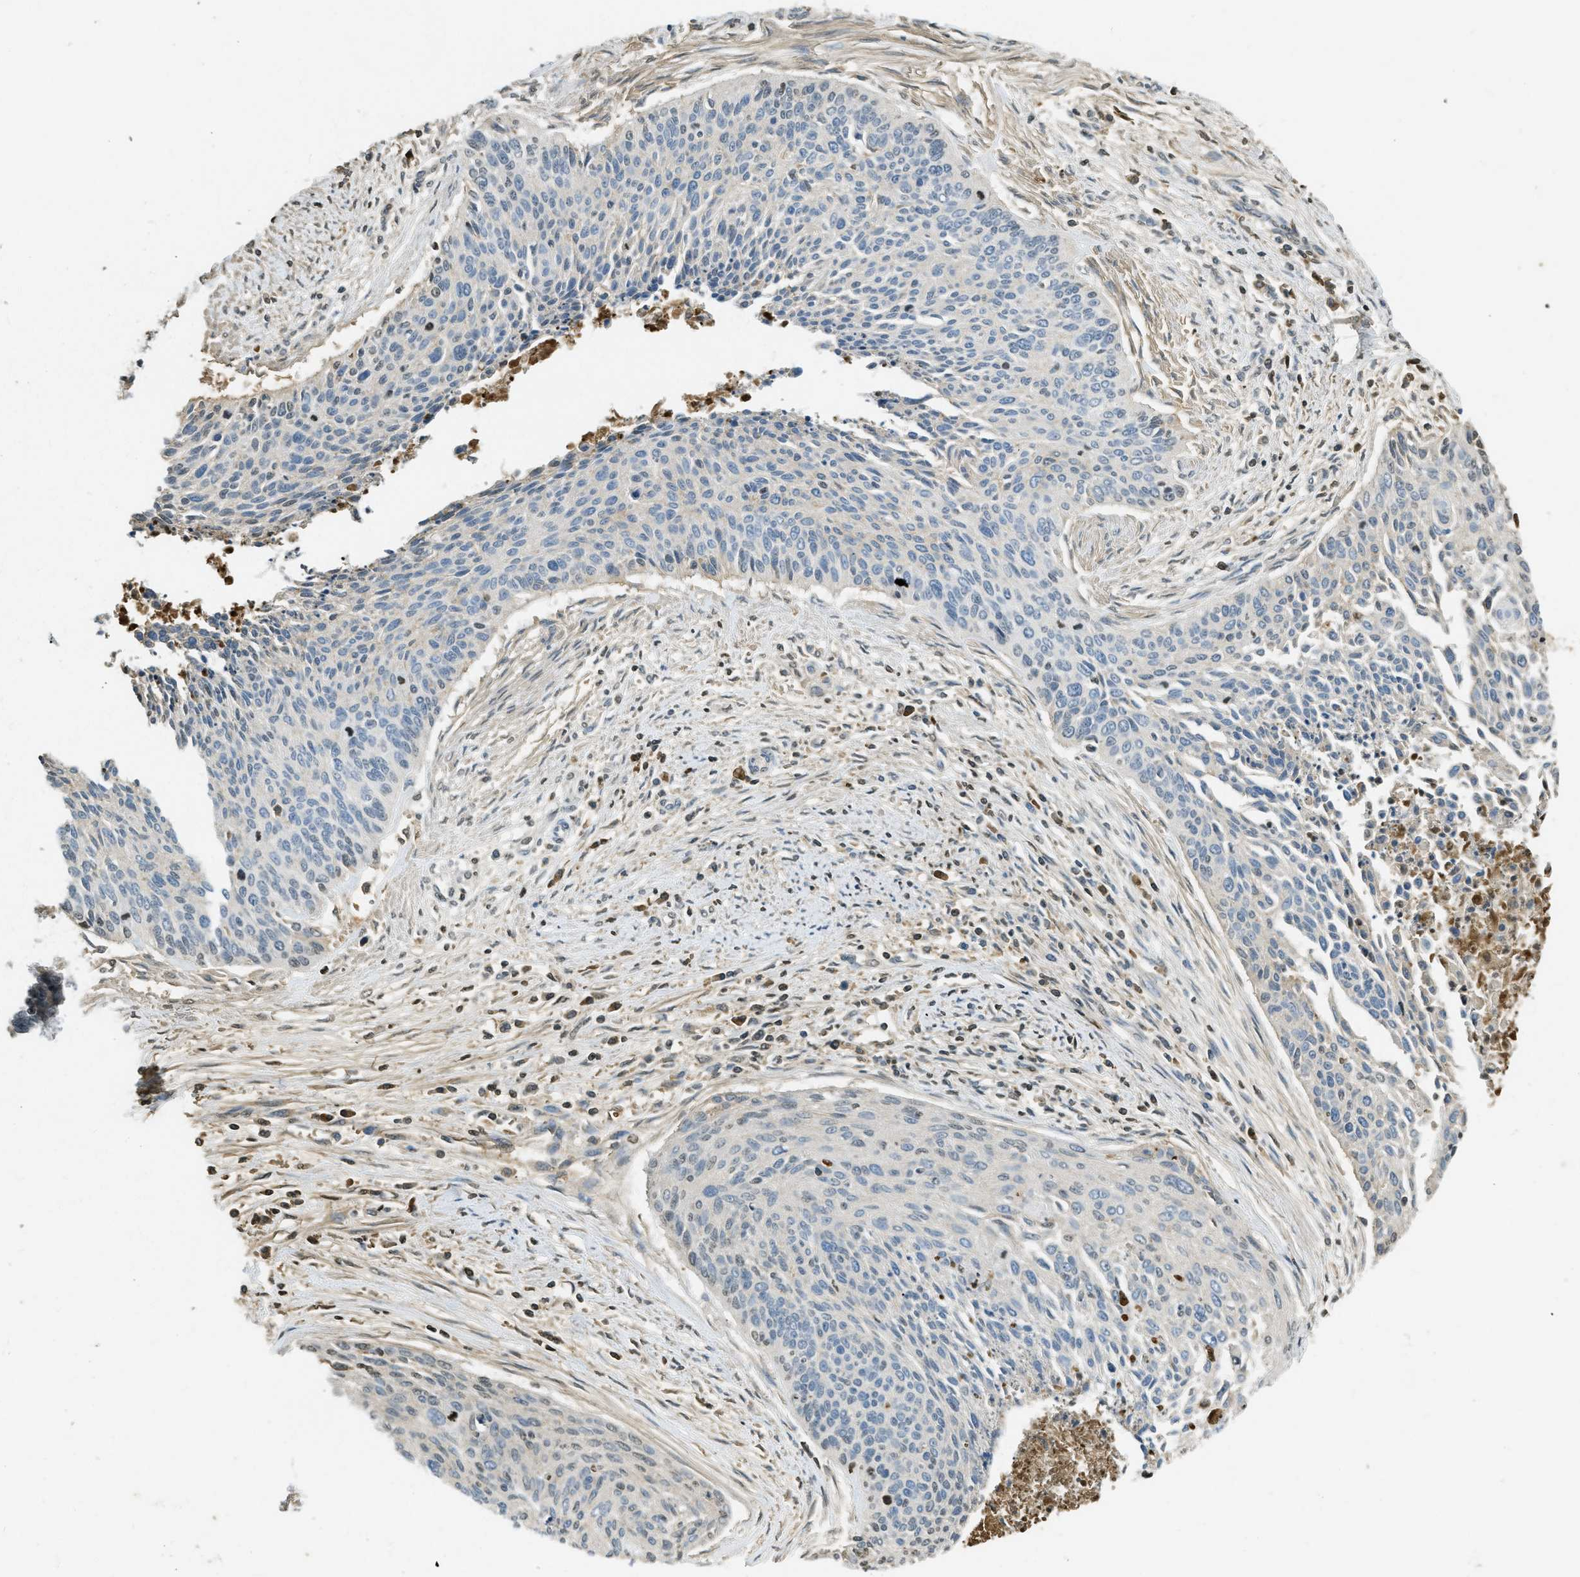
{"staining": {"intensity": "weak", "quantity": "<25%", "location": "nuclear"}, "tissue": "cervical cancer", "cell_type": "Tumor cells", "image_type": "cancer", "snomed": [{"axis": "morphology", "description": "Squamous cell carcinoma, NOS"}, {"axis": "topography", "description": "Cervix"}], "caption": "IHC histopathology image of neoplastic tissue: human cervical squamous cell carcinoma stained with DAB (3,3'-diaminobenzidine) demonstrates no significant protein expression in tumor cells.", "gene": "PRTN3", "patient": {"sex": "female", "age": 55}}